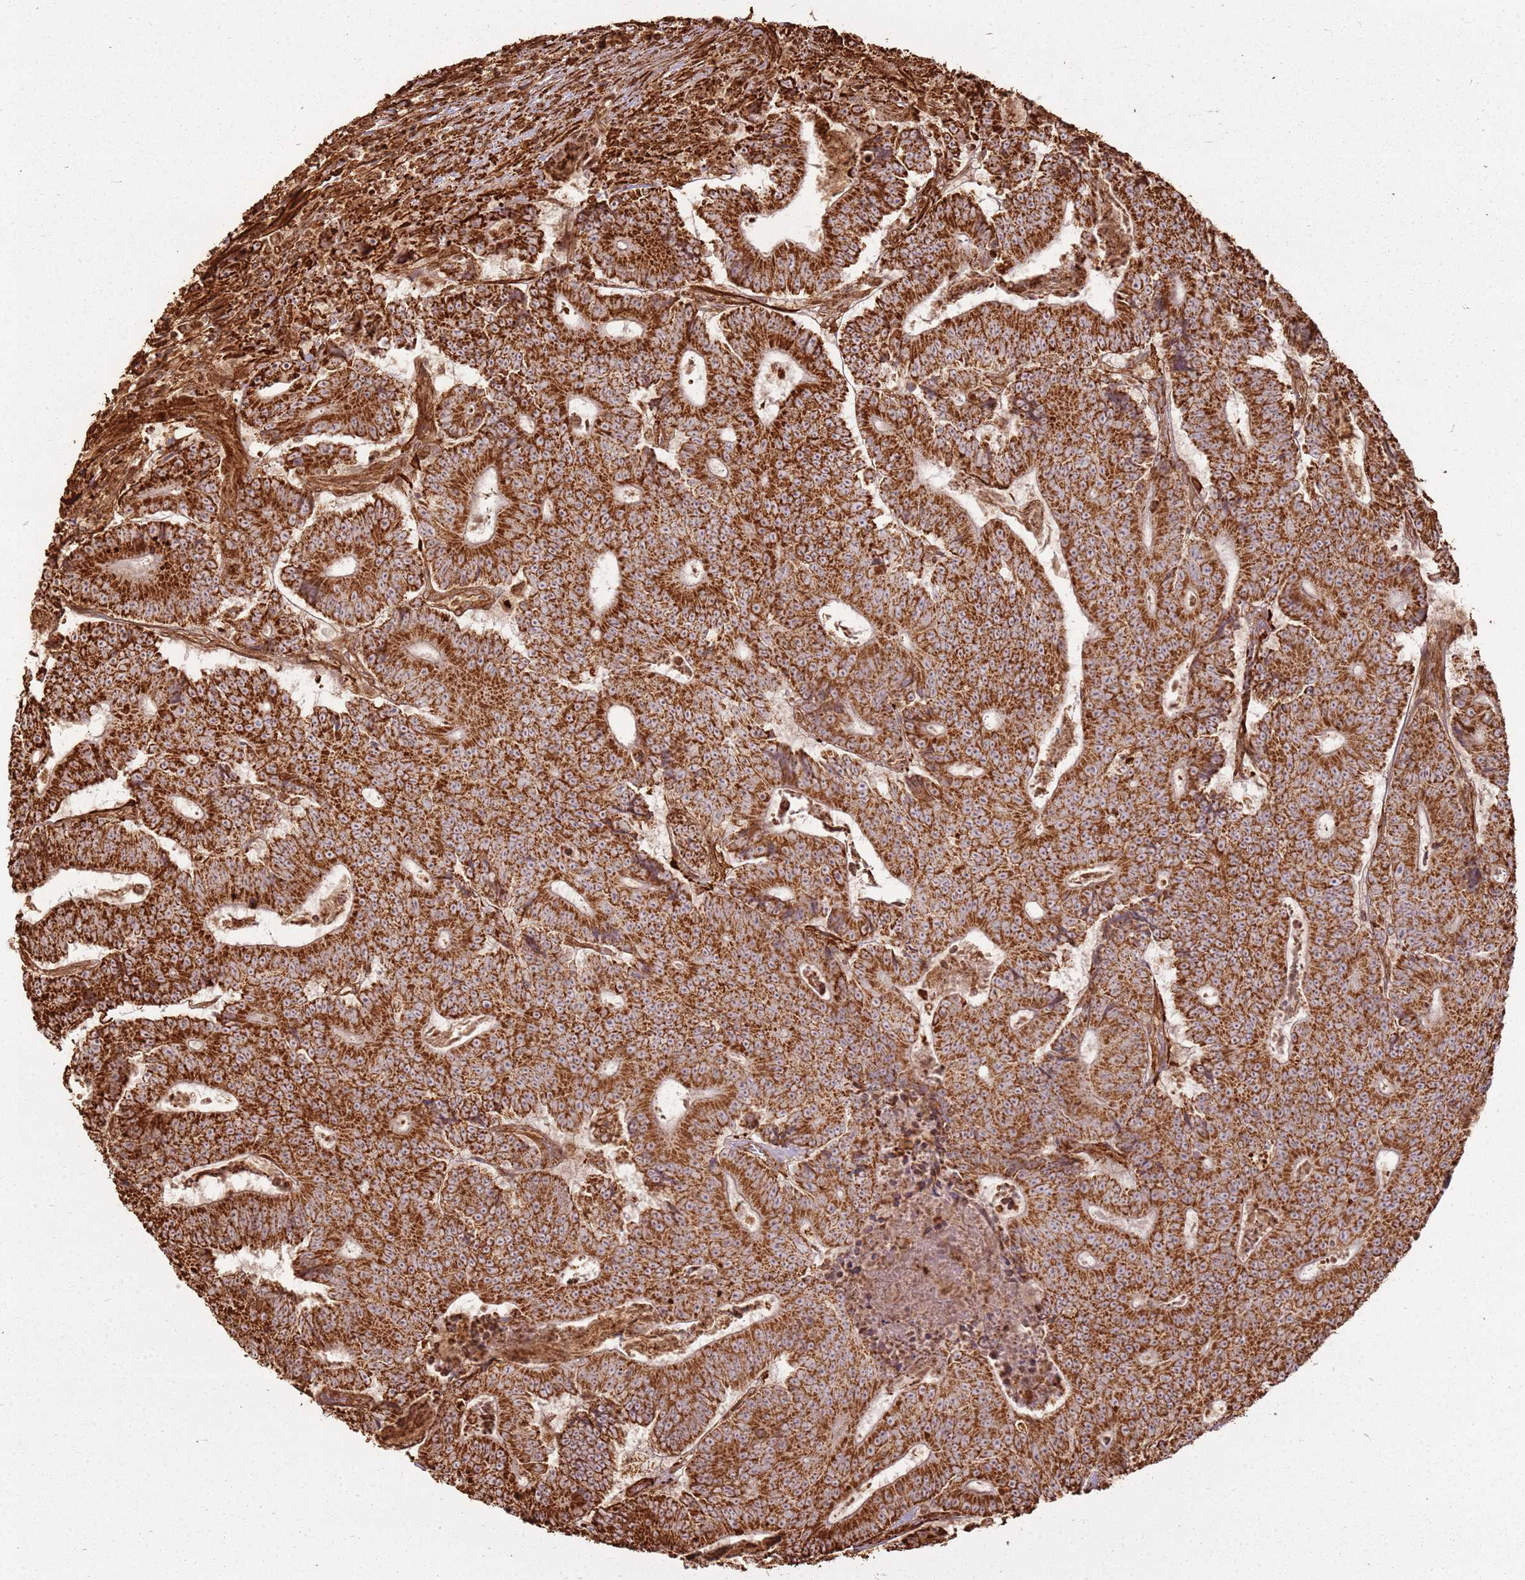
{"staining": {"intensity": "strong", "quantity": ">75%", "location": "cytoplasmic/membranous"}, "tissue": "colorectal cancer", "cell_type": "Tumor cells", "image_type": "cancer", "snomed": [{"axis": "morphology", "description": "Adenocarcinoma, NOS"}, {"axis": "topography", "description": "Colon"}], "caption": "Protein analysis of colorectal adenocarcinoma tissue shows strong cytoplasmic/membranous expression in about >75% of tumor cells.", "gene": "DDX59", "patient": {"sex": "male", "age": 83}}